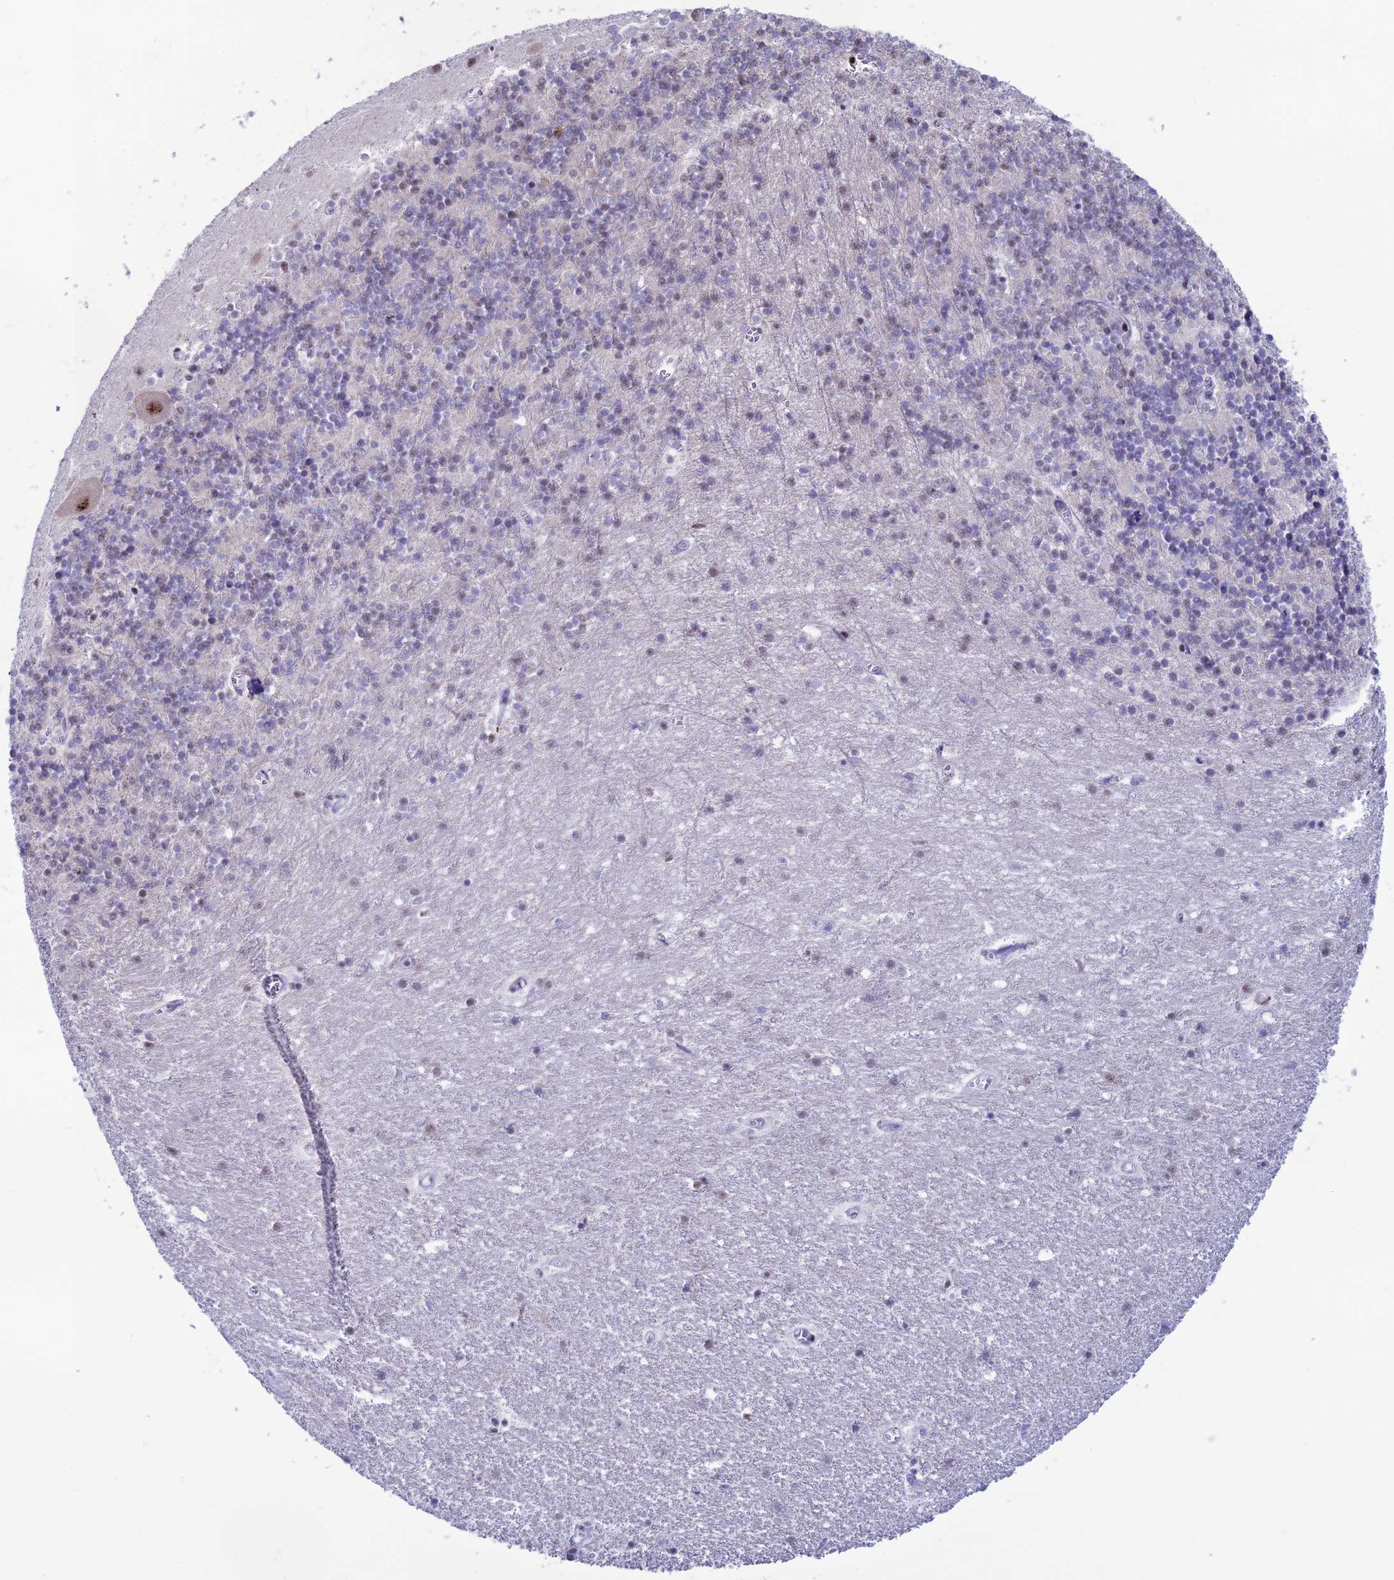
{"staining": {"intensity": "negative", "quantity": "none", "location": "none"}, "tissue": "cerebellum", "cell_type": "Cells in granular layer", "image_type": "normal", "snomed": [{"axis": "morphology", "description": "Normal tissue, NOS"}, {"axis": "topography", "description": "Cerebellum"}], "caption": "Human cerebellum stained for a protein using IHC shows no expression in cells in granular layer.", "gene": "MFSD2B", "patient": {"sex": "male", "age": 54}}